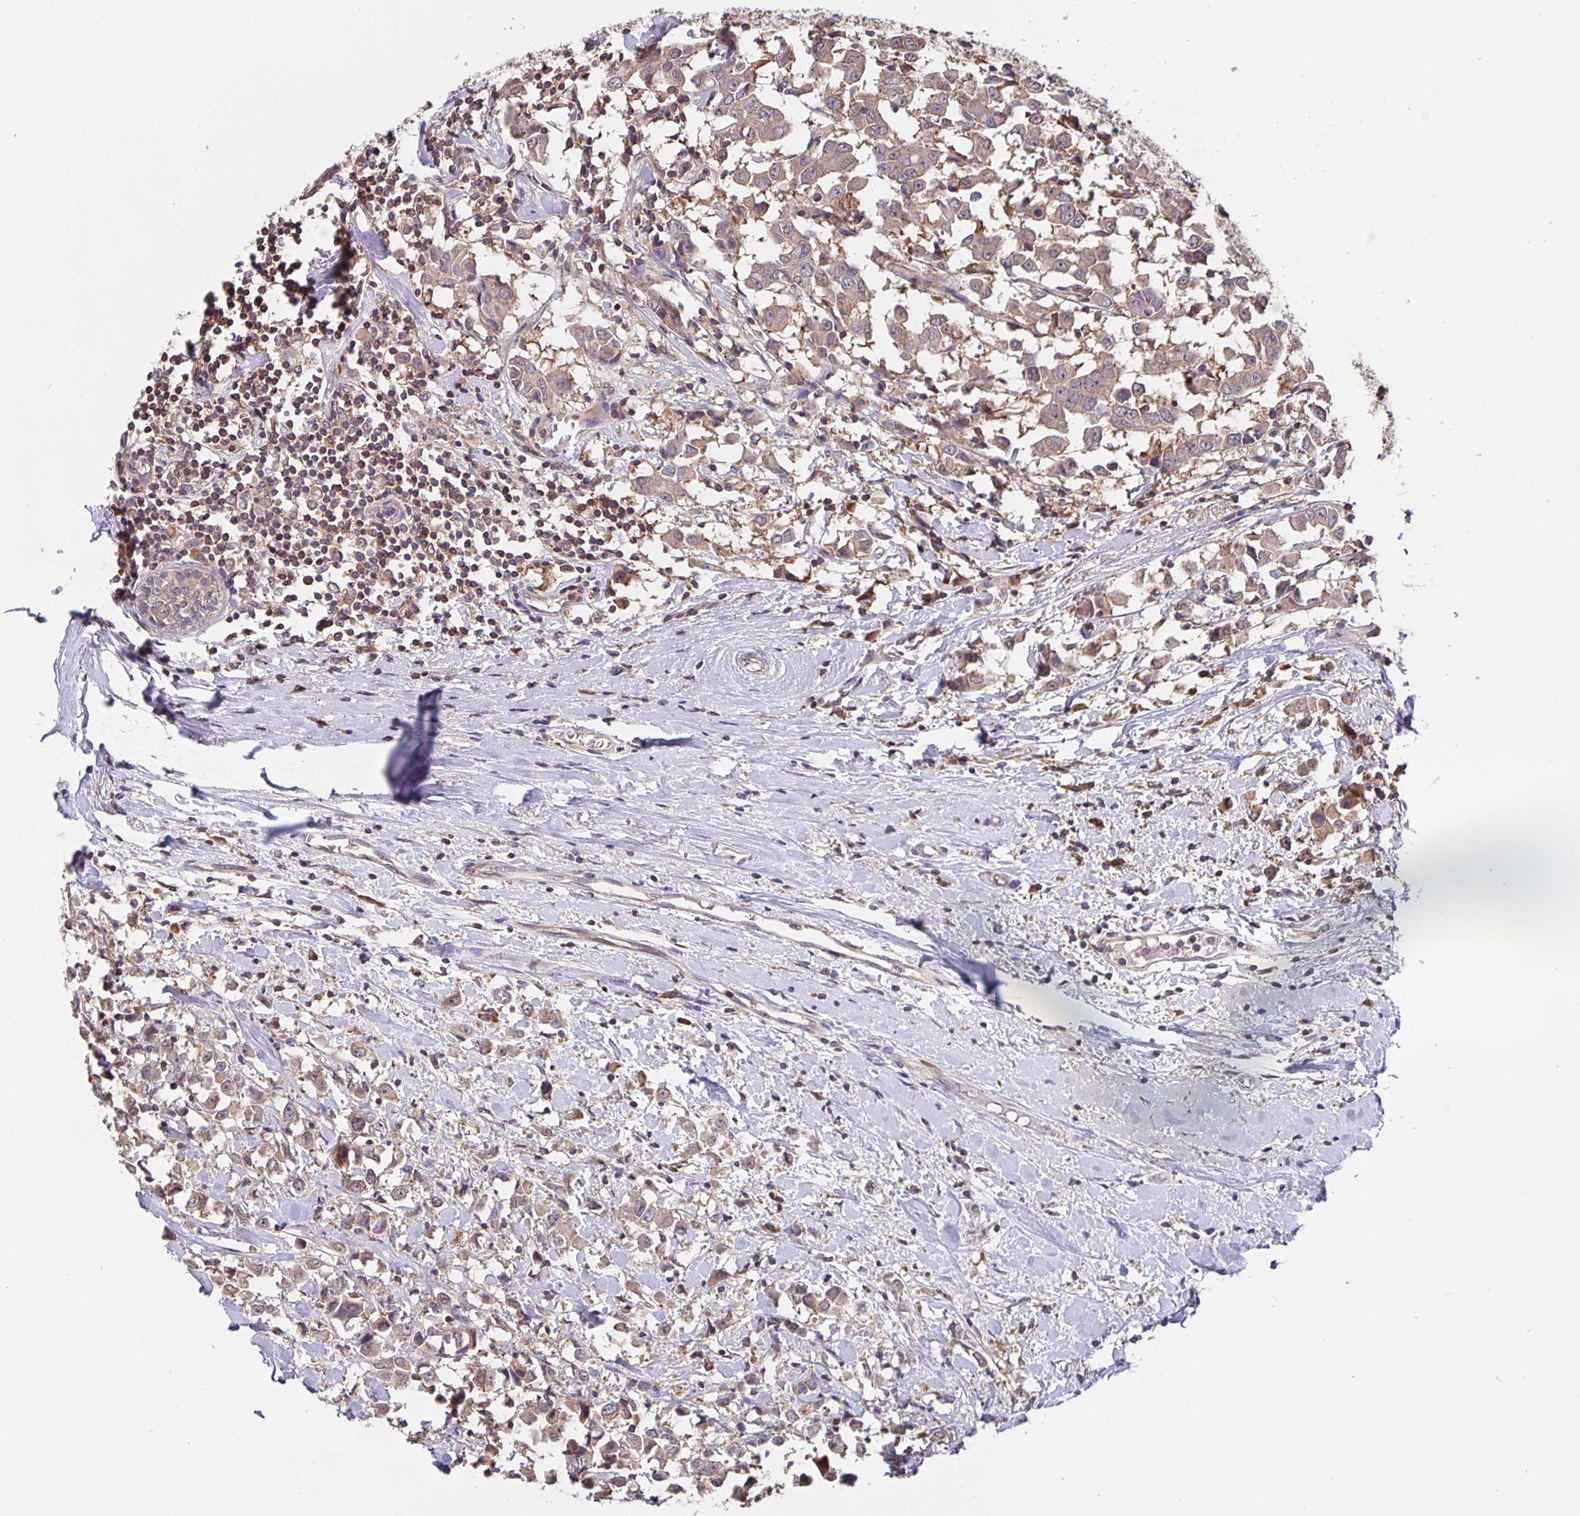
{"staining": {"intensity": "weak", "quantity": ">75%", "location": "cytoplasmic/membranous"}, "tissue": "breast cancer", "cell_type": "Tumor cells", "image_type": "cancer", "snomed": [{"axis": "morphology", "description": "Duct carcinoma"}, {"axis": "topography", "description": "Breast"}], "caption": "Intraductal carcinoma (breast) stained for a protein shows weak cytoplasmic/membranous positivity in tumor cells.", "gene": "FEM1C", "patient": {"sex": "female", "age": 61}}